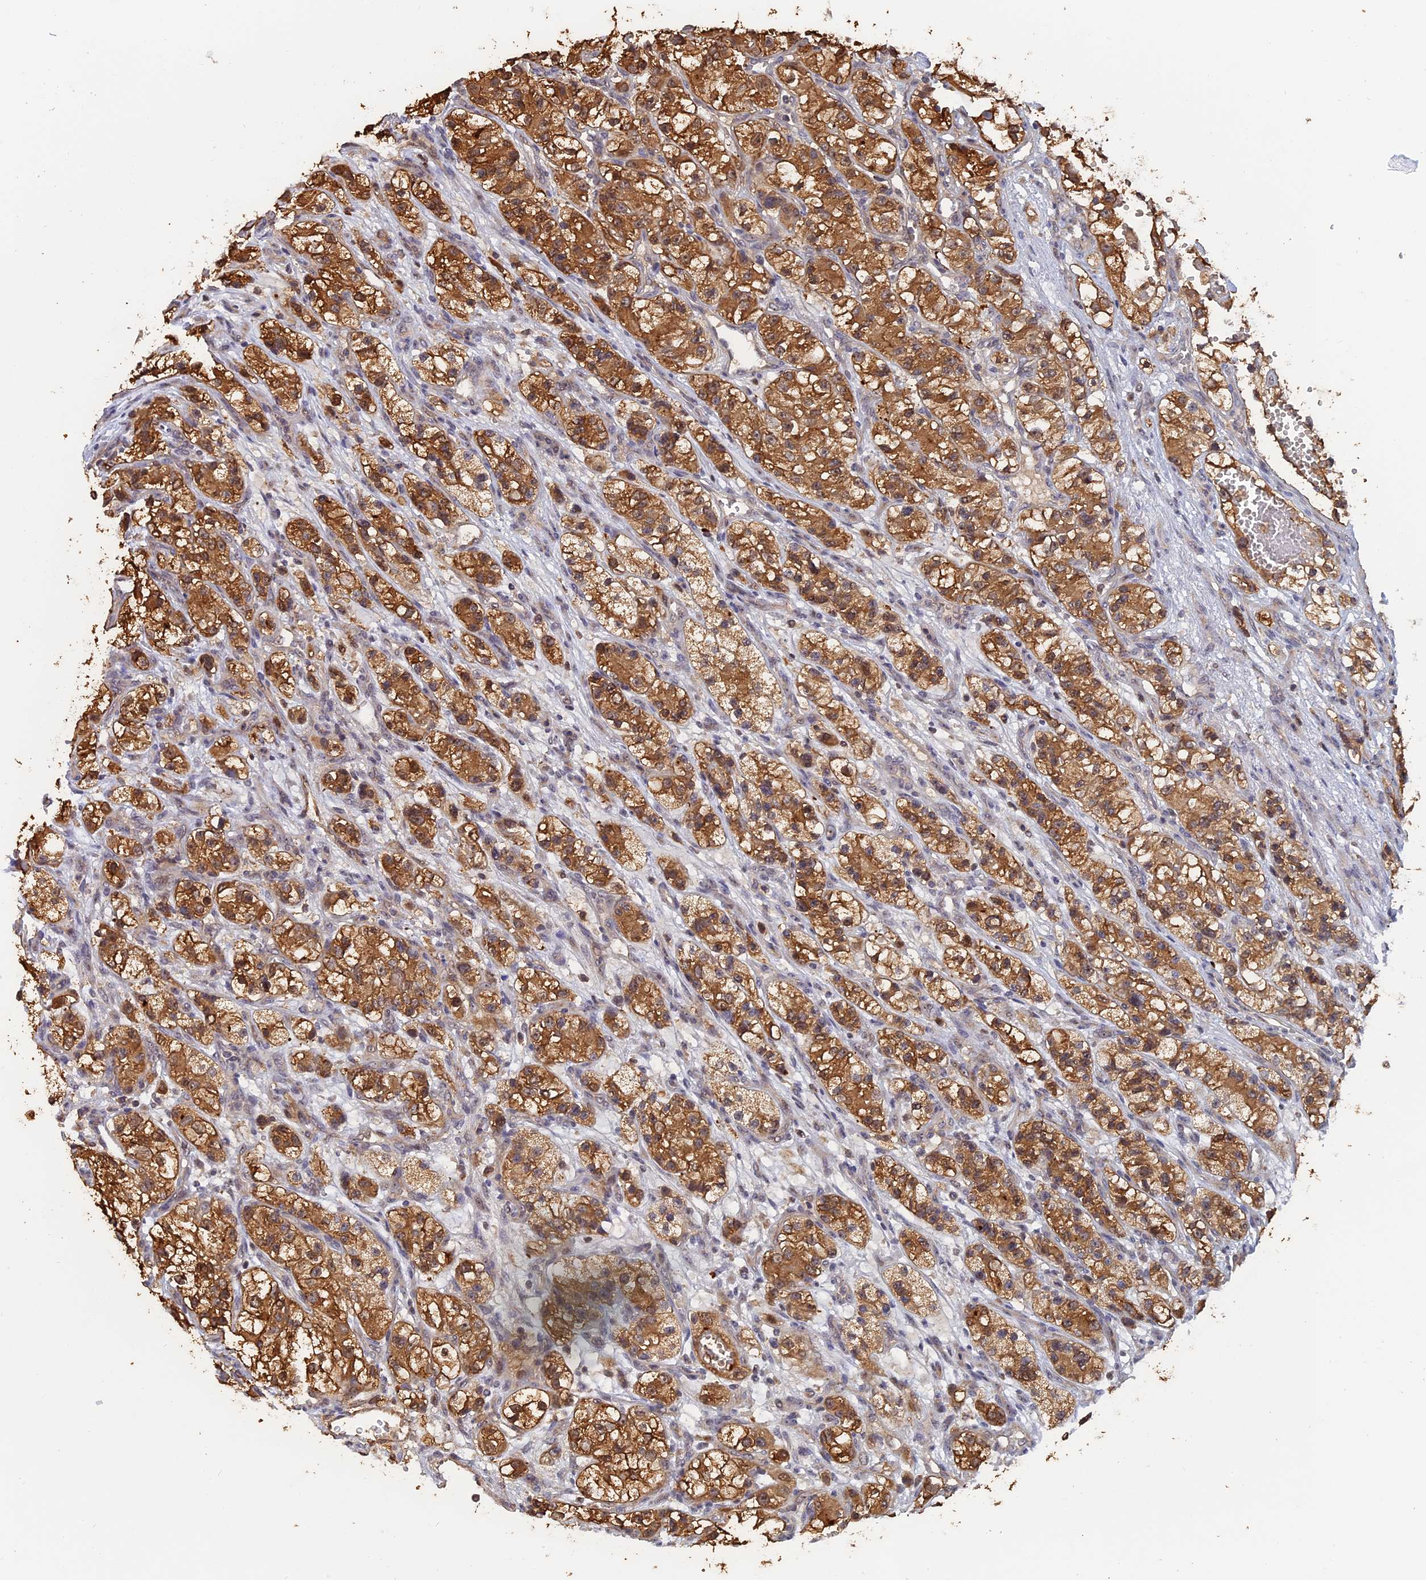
{"staining": {"intensity": "strong", "quantity": ">75%", "location": "cytoplasmic/membranous"}, "tissue": "renal cancer", "cell_type": "Tumor cells", "image_type": "cancer", "snomed": [{"axis": "morphology", "description": "Adenocarcinoma, NOS"}, {"axis": "topography", "description": "Kidney"}], "caption": "Strong cytoplasmic/membranous expression is appreciated in approximately >75% of tumor cells in adenocarcinoma (renal).", "gene": "FAM98C", "patient": {"sex": "female", "age": 57}}